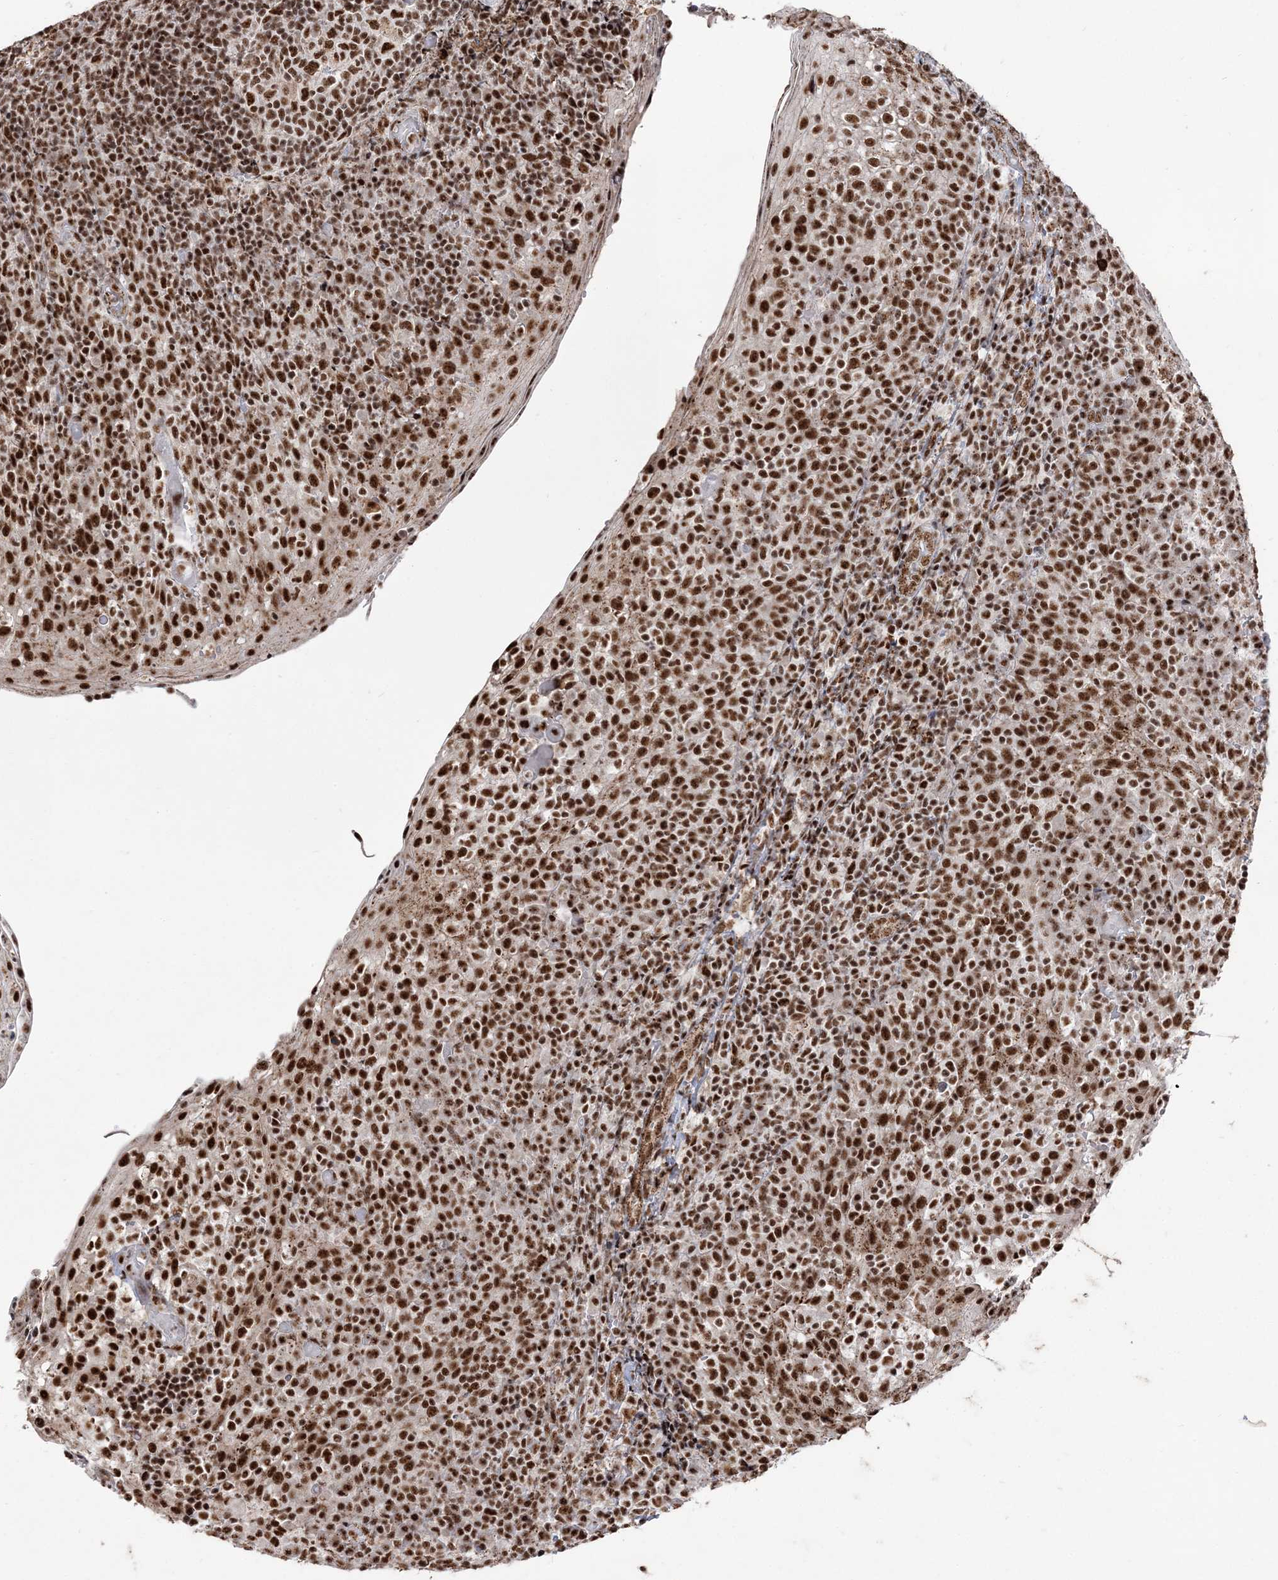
{"staining": {"intensity": "strong", "quantity": ">75%", "location": "nuclear"}, "tissue": "tonsil", "cell_type": "Germinal center cells", "image_type": "normal", "snomed": [{"axis": "morphology", "description": "Normal tissue, NOS"}, {"axis": "topography", "description": "Tonsil"}], "caption": "The histopathology image displays a brown stain indicating the presence of a protein in the nuclear of germinal center cells in tonsil. (Stains: DAB in brown, nuclei in blue, Microscopy: brightfield microscopy at high magnification).", "gene": "RBM17", "patient": {"sex": "female", "age": 19}}